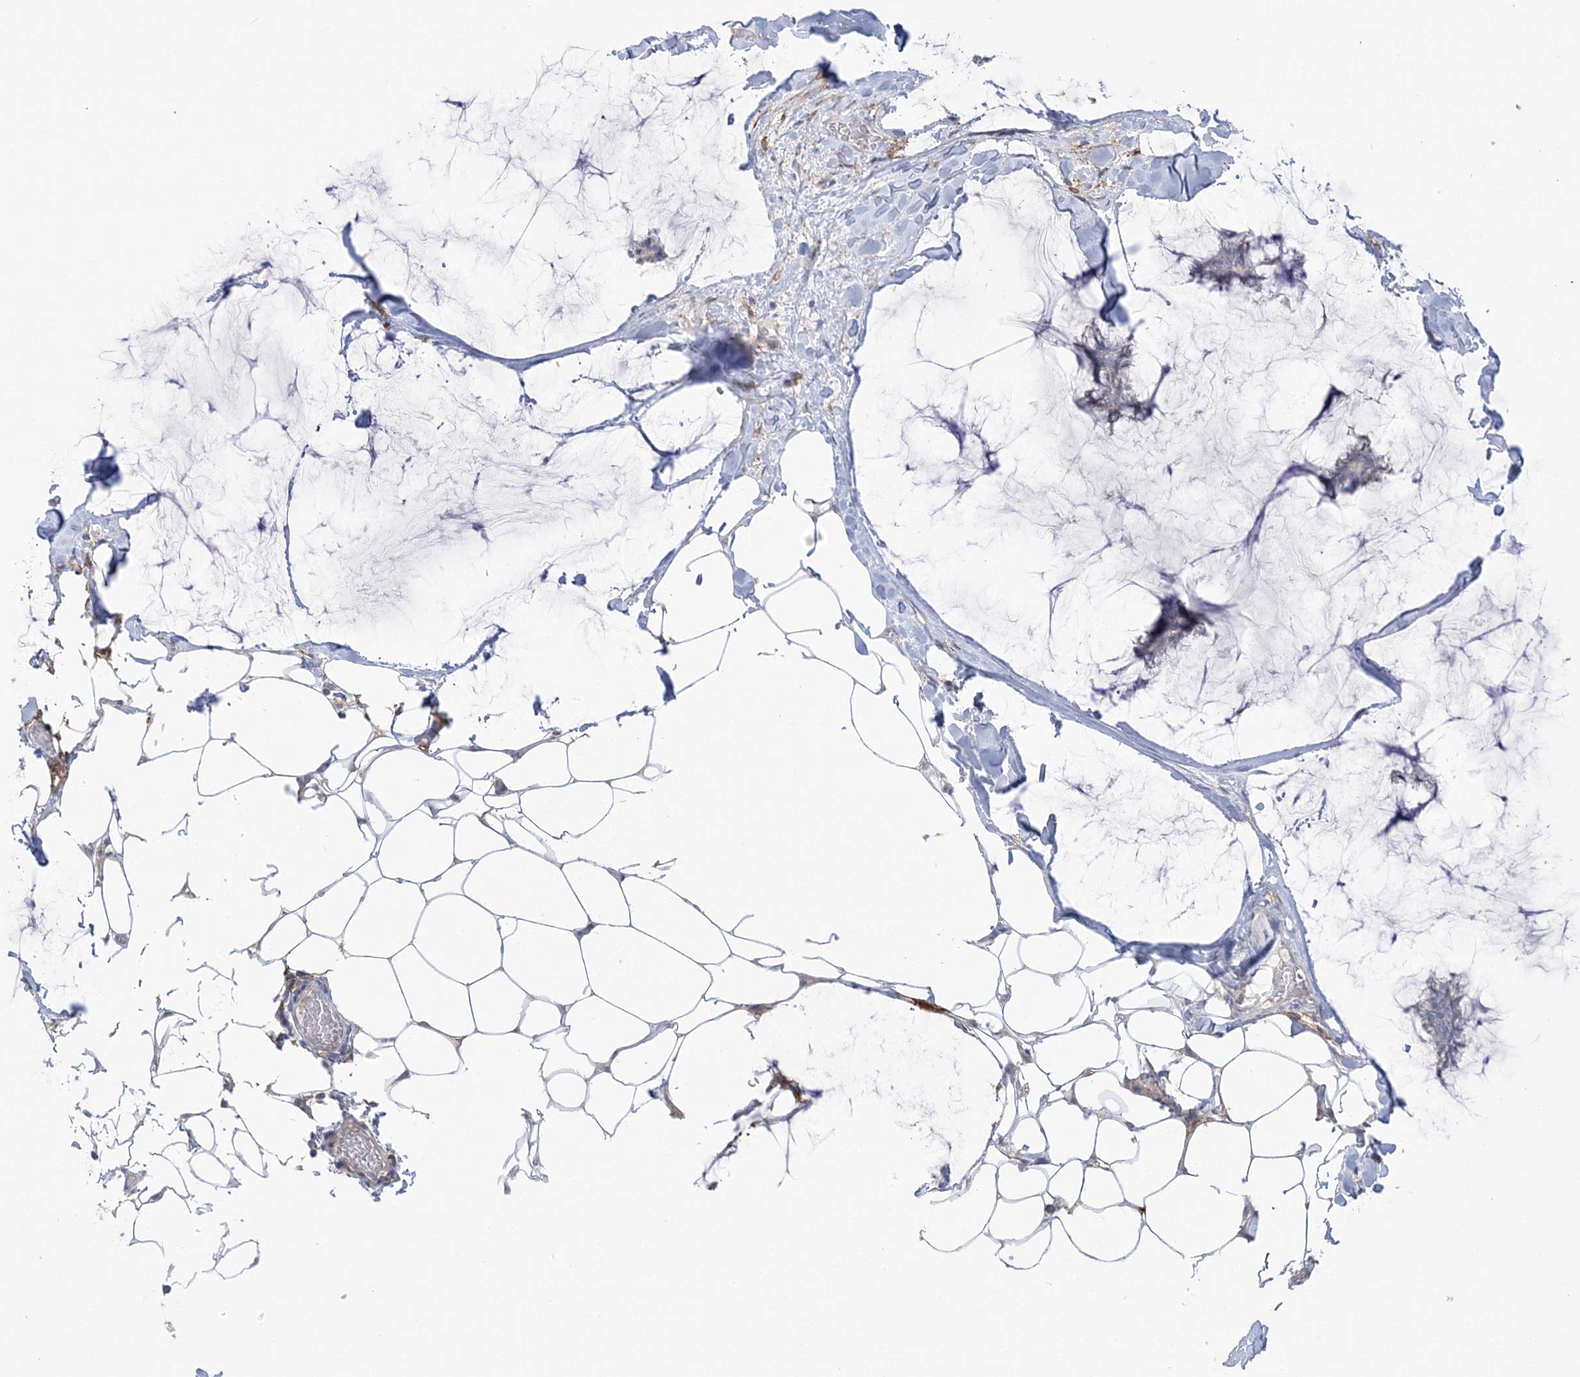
{"staining": {"intensity": "negative", "quantity": "none", "location": "none"}, "tissue": "breast cancer", "cell_type": "Tumor cells", "image_type": "cancer", "snomed": [{"axis": "morphology", "description": "Duct carcinoma"}, {"axis": "topography", "description": "Breast"}], "caption": "An IHC histopathology image of breast intraductal carcinoma is shown. There is no staining in tumor cells of breast intraductal carcinoma.", "gene": "HAAO", "patient": {"sex": "female", "age": 93}}